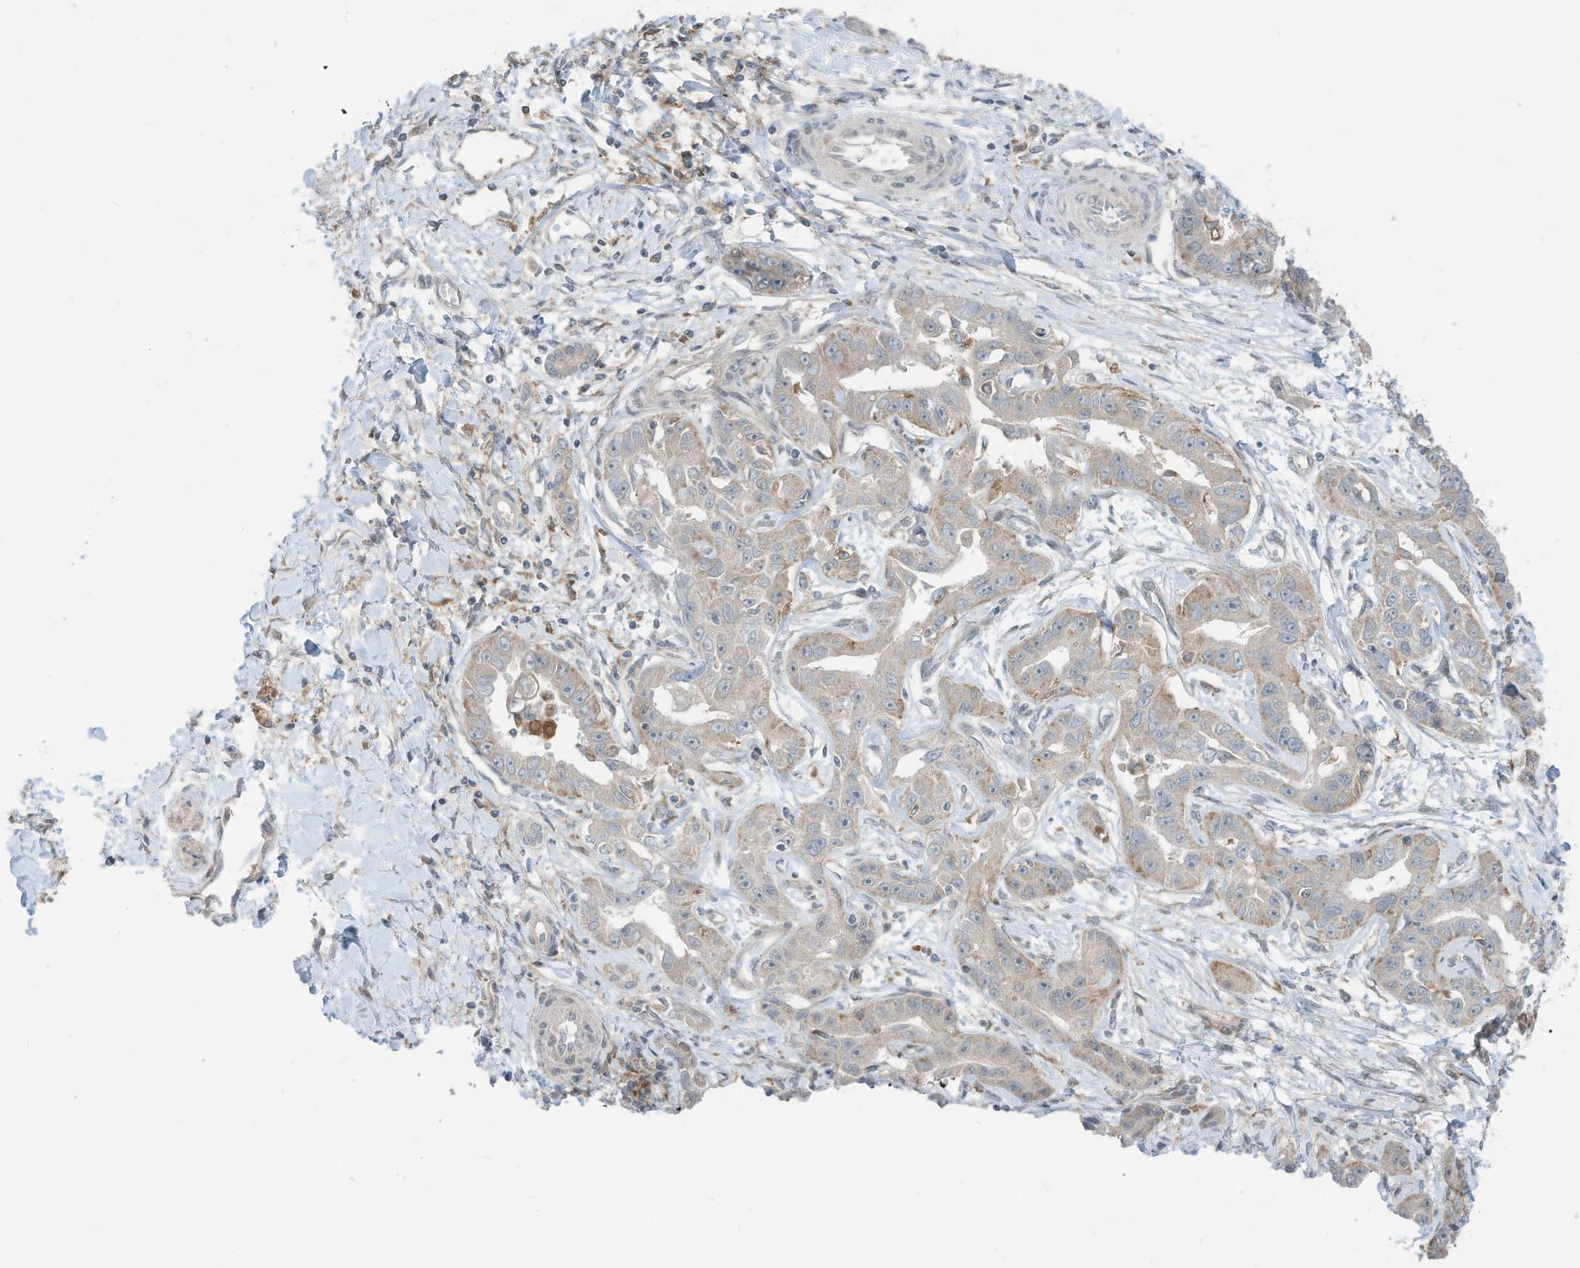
{"staining": {"intensity": "weak", "quantity": "<25%", "location": "cytoplasmic/membranous"}, "tissue": "liver cancer", "cell_type": "Tumor cells", "image_type": "cancer", "snomed": [{"axis": "morphology", "description": "Cholangiocarcinoma"}, {"axis": "topography", "description": "Liver"}], "caption": "Liver cholangiocarcinoma stained for a protein using immunohistochemistry shows no expression tumor cells.", "gene": "DZIP3", "patient": {"sex": "male", "age": 59}}